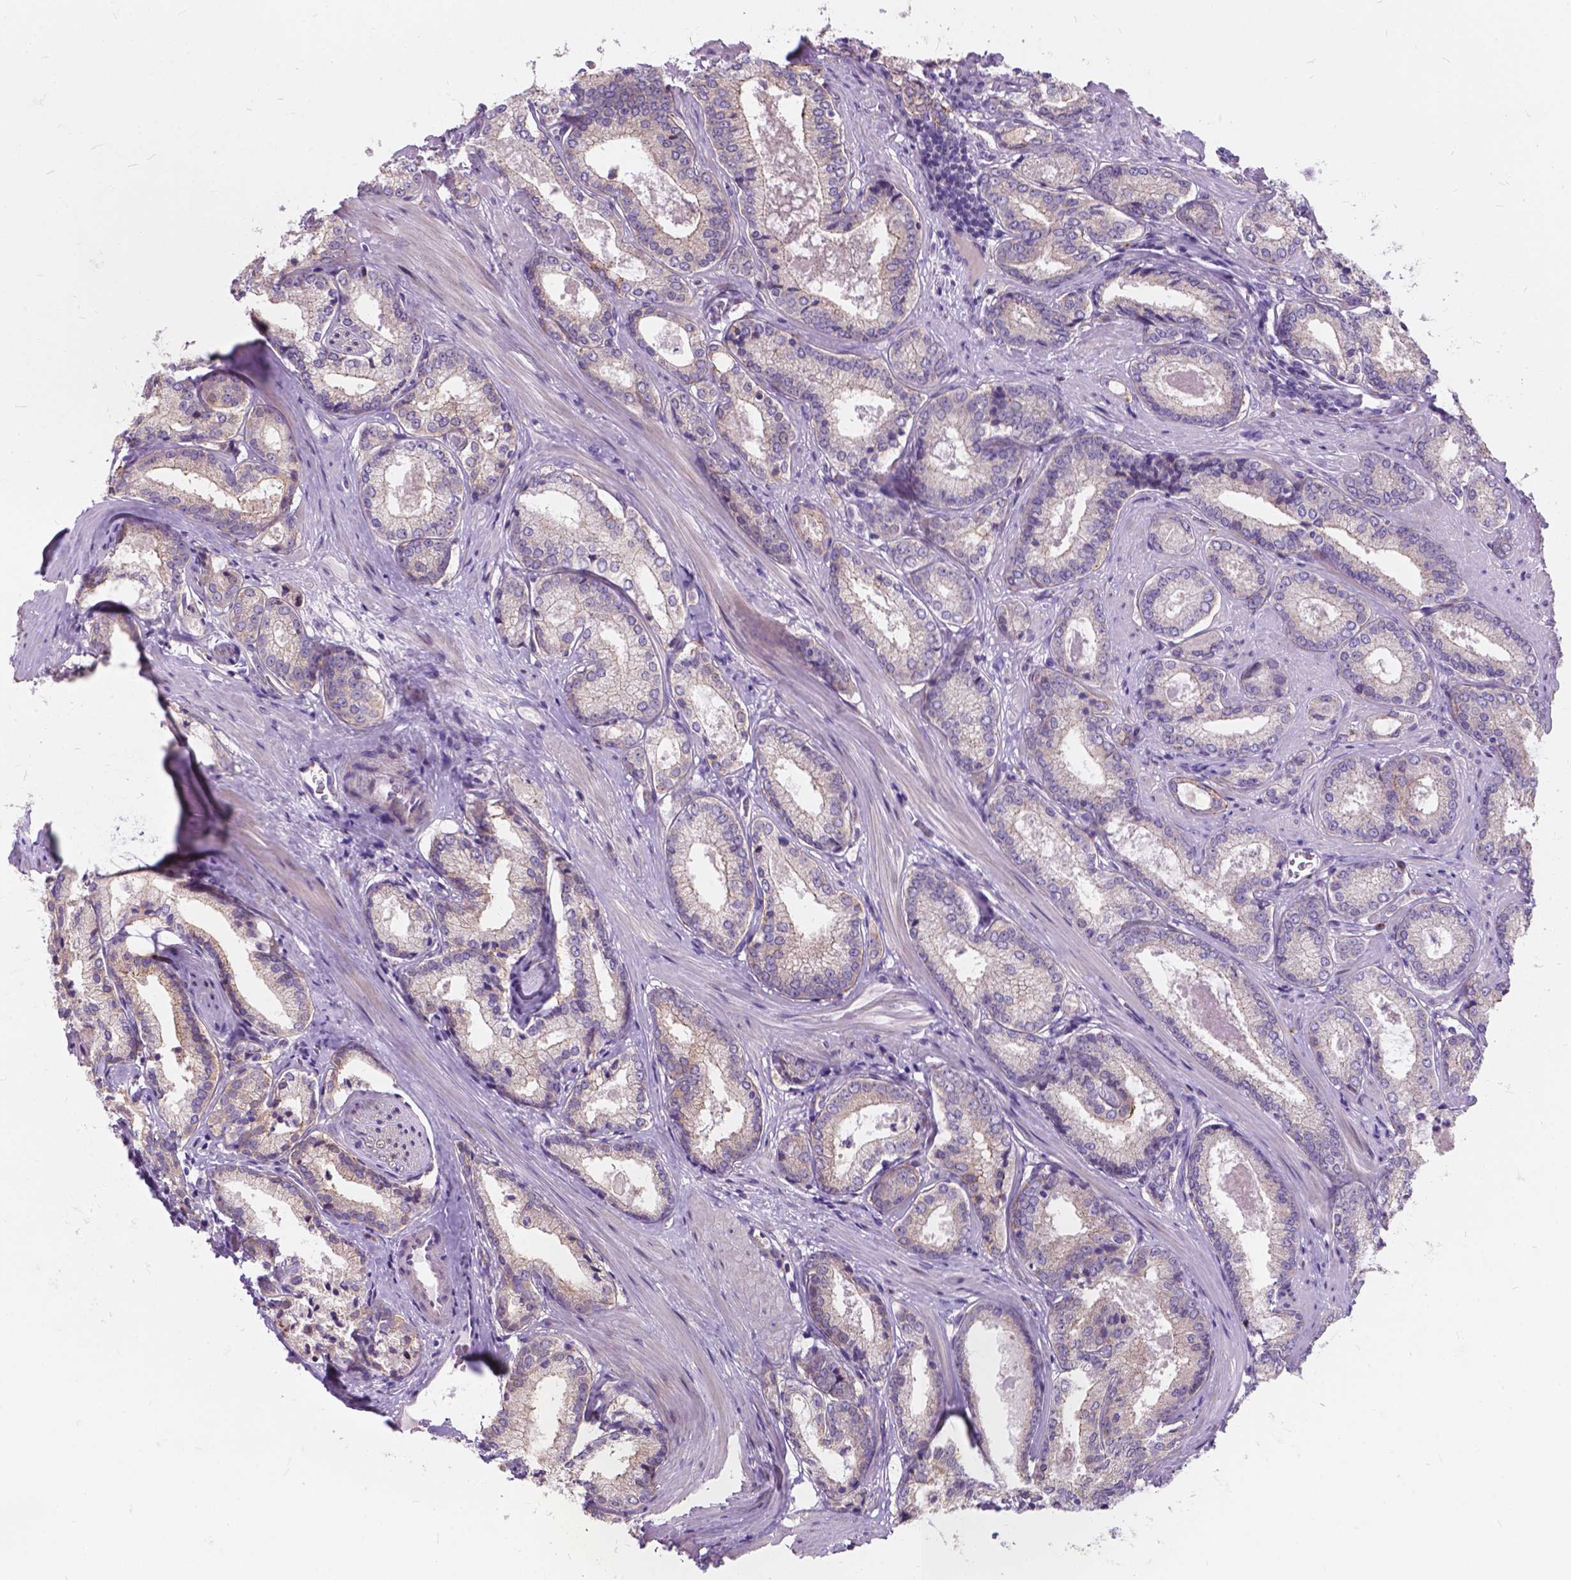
{"staining": {"intensity": "weak", "quantity": "<25%", "location": "cytoplasmic/membranous"}, "tissue": "prostate cancer", "cell_type": "Tumor cells", "image_type": "cancer", "snomed": [{"axis": "morphology", "description": "Adenocarcinoma, Low grade"}, {"axis": "topography", "description": "Prostate"}], "caption": "The histopathology image demonstrates no significant staining in tumor cells of prostate cancer (adenocarcinoma (low-grade)).", "gene": "MYH14", "patient": {"sex": "male", "age": 56}}